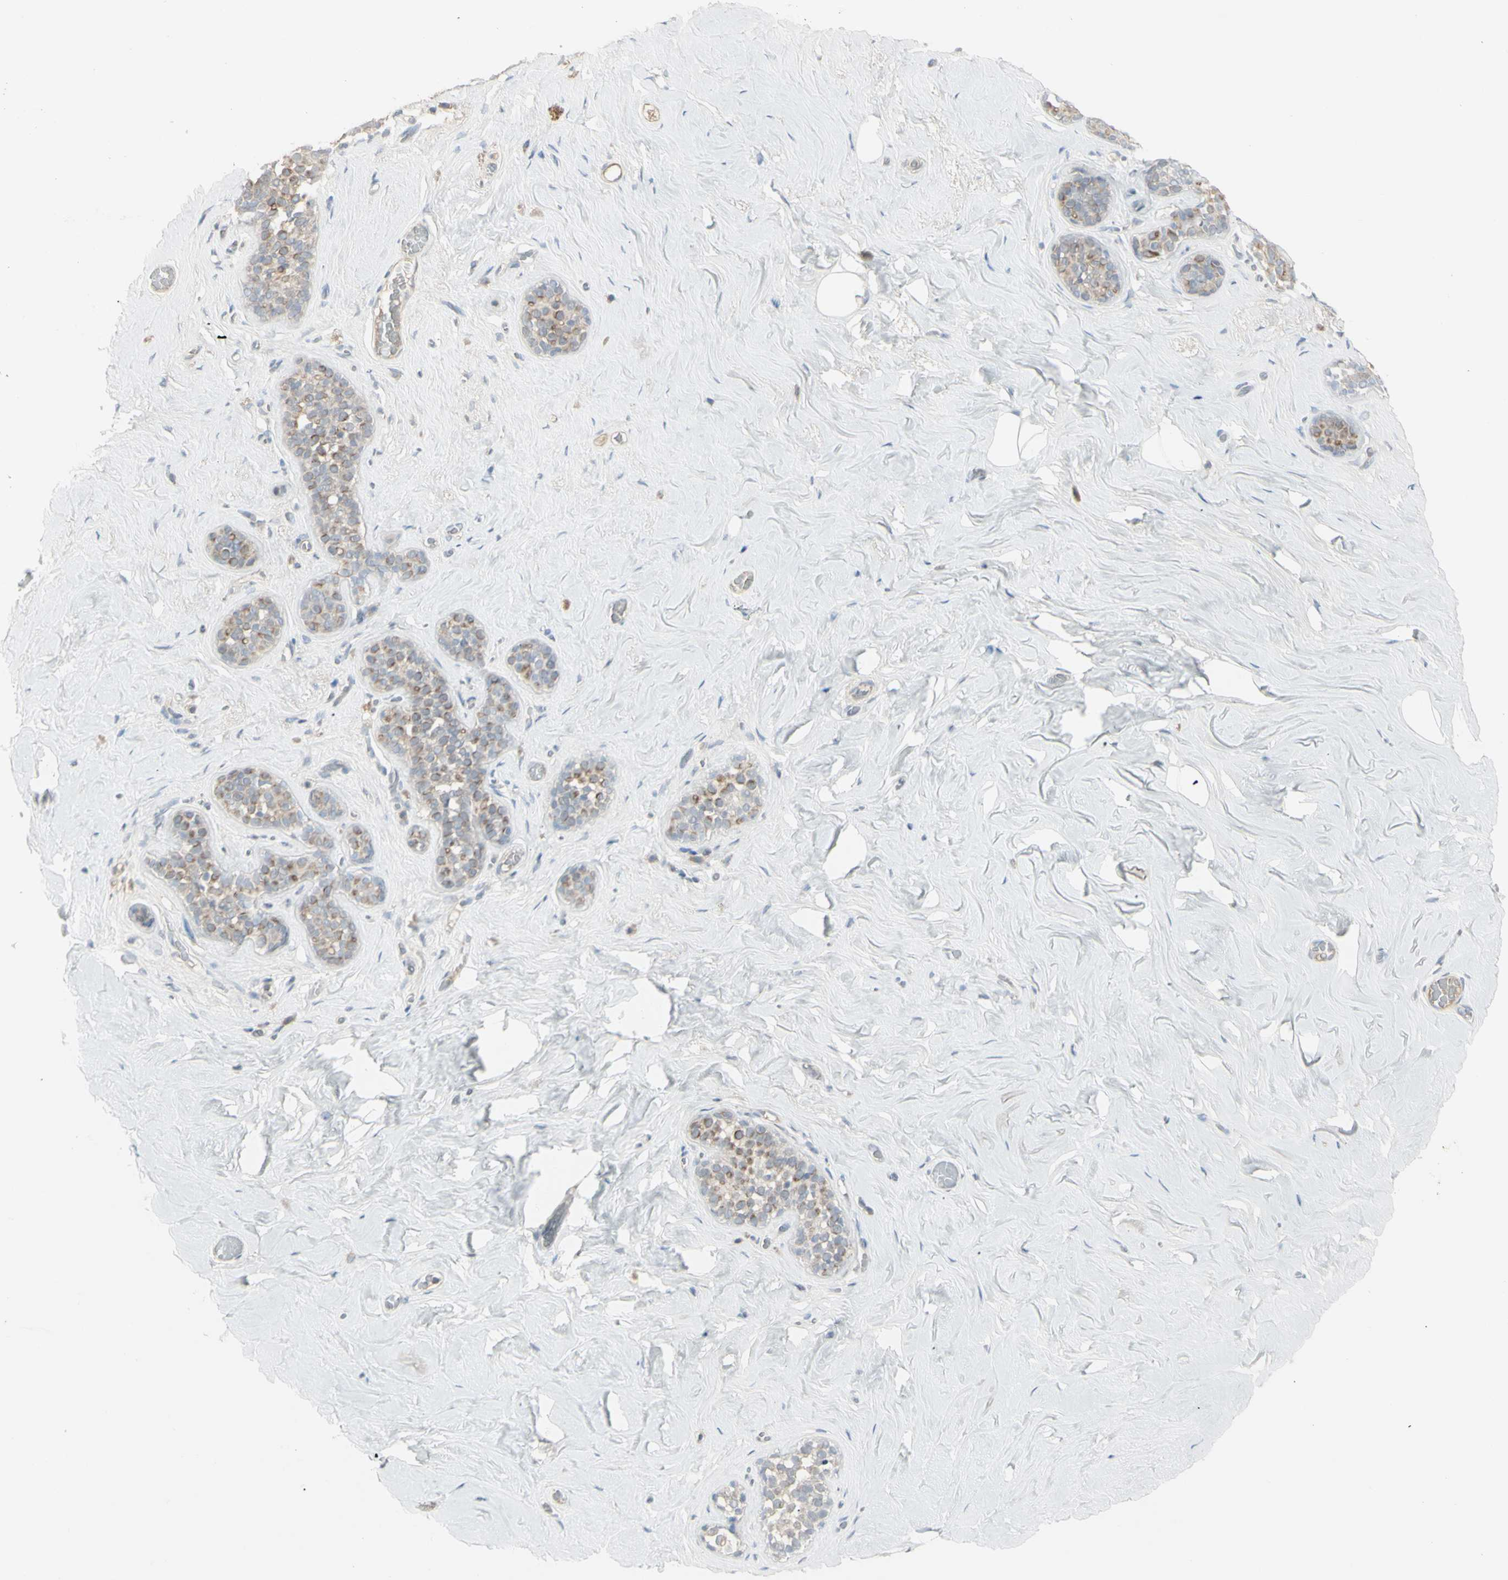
{"staining": {"intensity": "negative", "quantity": "none", "location": "none"}, "tissue": "breast", "cell_type": "Adipocytes", "image_type": "normal", "snomed": [{"axis": "morphology", "description": "Normal tissue, NOS"}, {"axis": "topography", "description": "Breast"}], "caption": "High power microscopy histopathology image of an IHC image of benign breast, revealing no significant positivity in adipocytes. Brightfield microscopy of IHC stained with DAB (3,3'-diaminobenzidine) (brown) and hematoxylin (blue), captured at high magnification.", "gene": "PIAS4", "patient": {"sex": "female", "age": 75}}